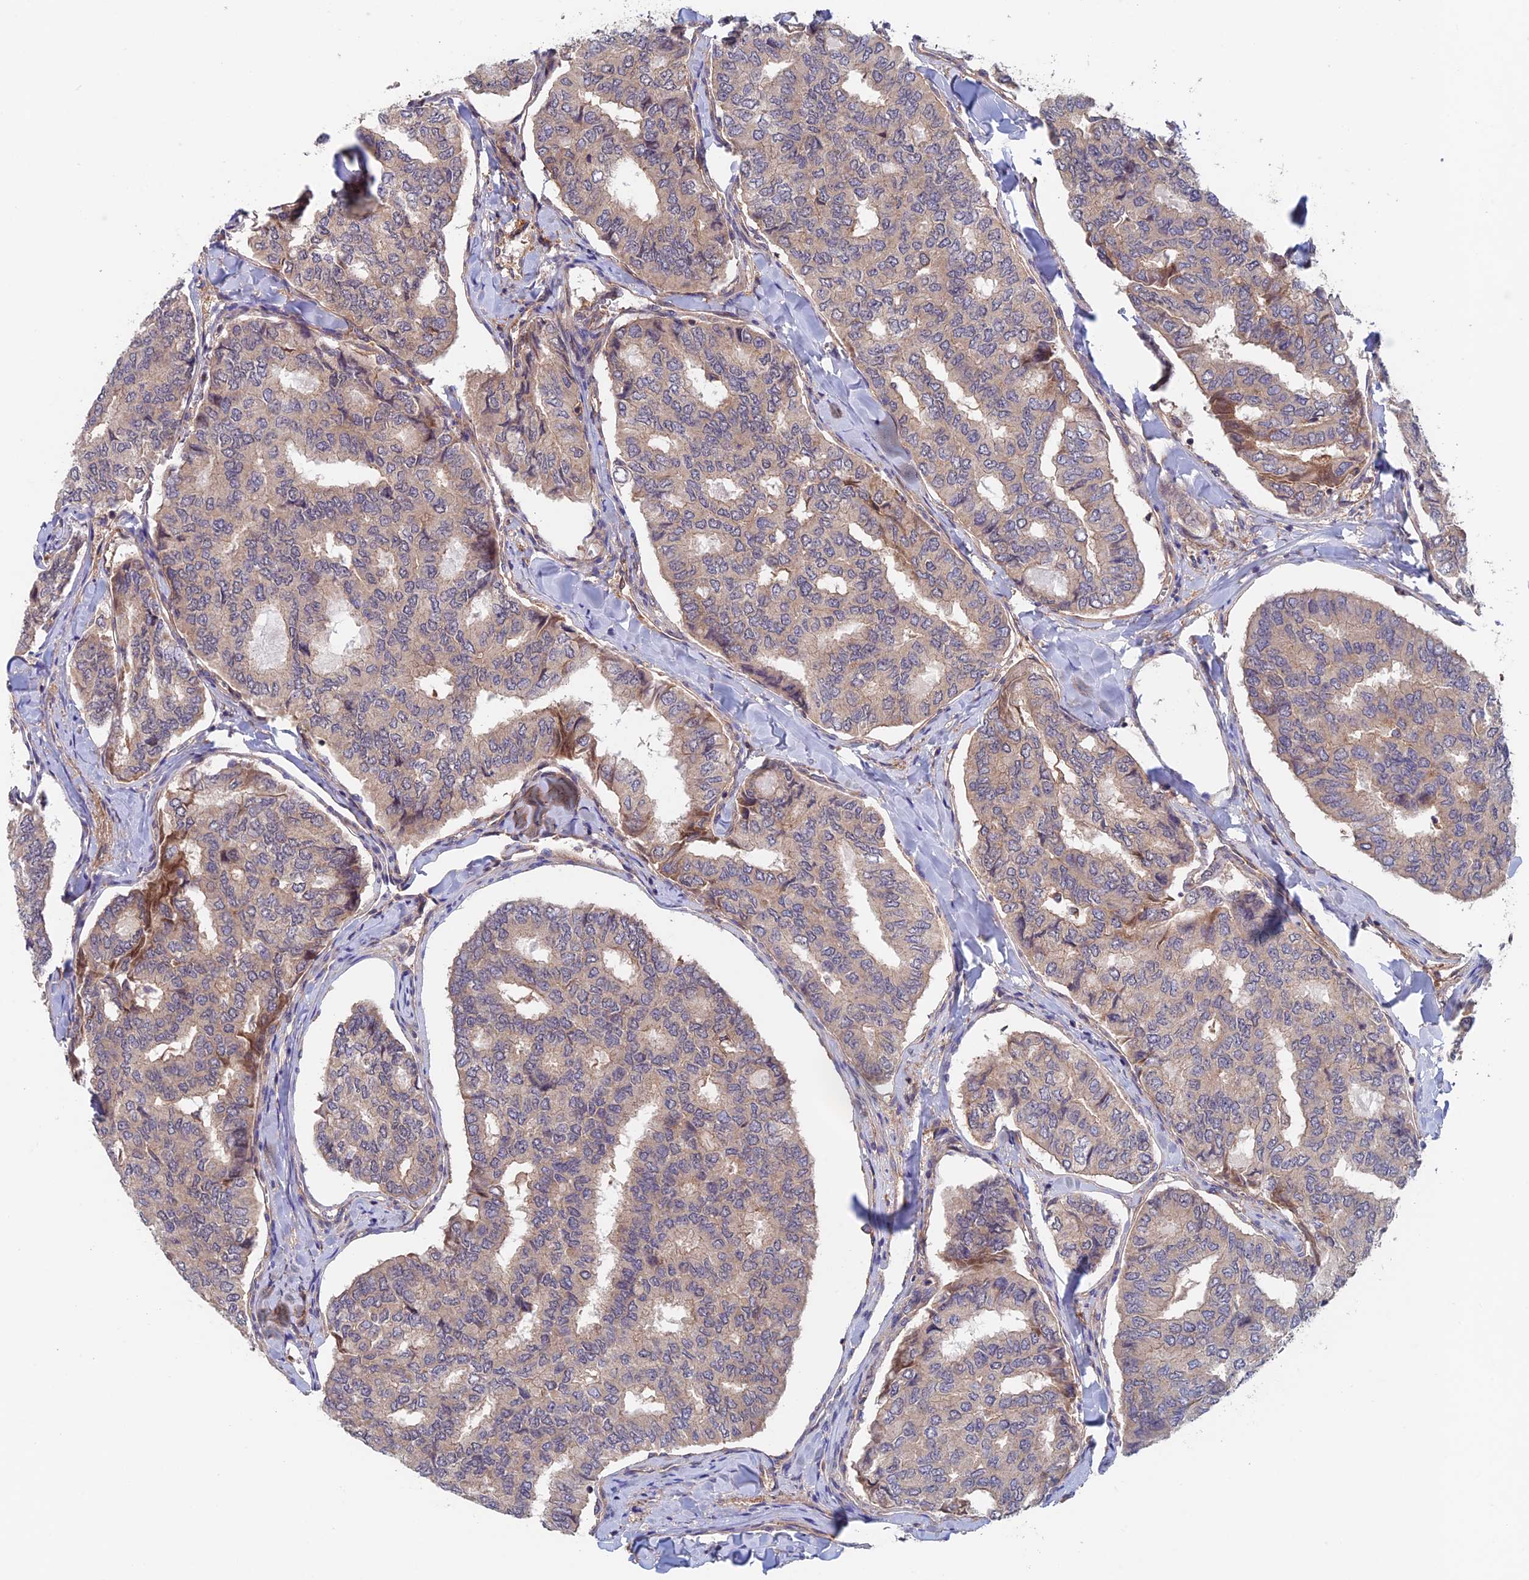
{"staining": {"intensity": "weak", "quantity": ">75%", "location": "cytoplasmic/membranous"}, "tissue": "thyroid cancer", "cell_type": "Tumor cells", "image_type": "cancer", "snomed": [{"axis": "morphology", "description": "Papillary adenocarcinoma, NOS"}, {"axis": "topography", "description": "Thyroid gland"}], "caption": "Protein expression analysis of human papillary adenocarcinoma (thyroid) reveals weak cytoplasmic/membranous staining in about >75% of tumor cells. Nuclei are stained in blue.", "gene": "NUDT16L1", "patient": {"sex": "female", "age": 35}}